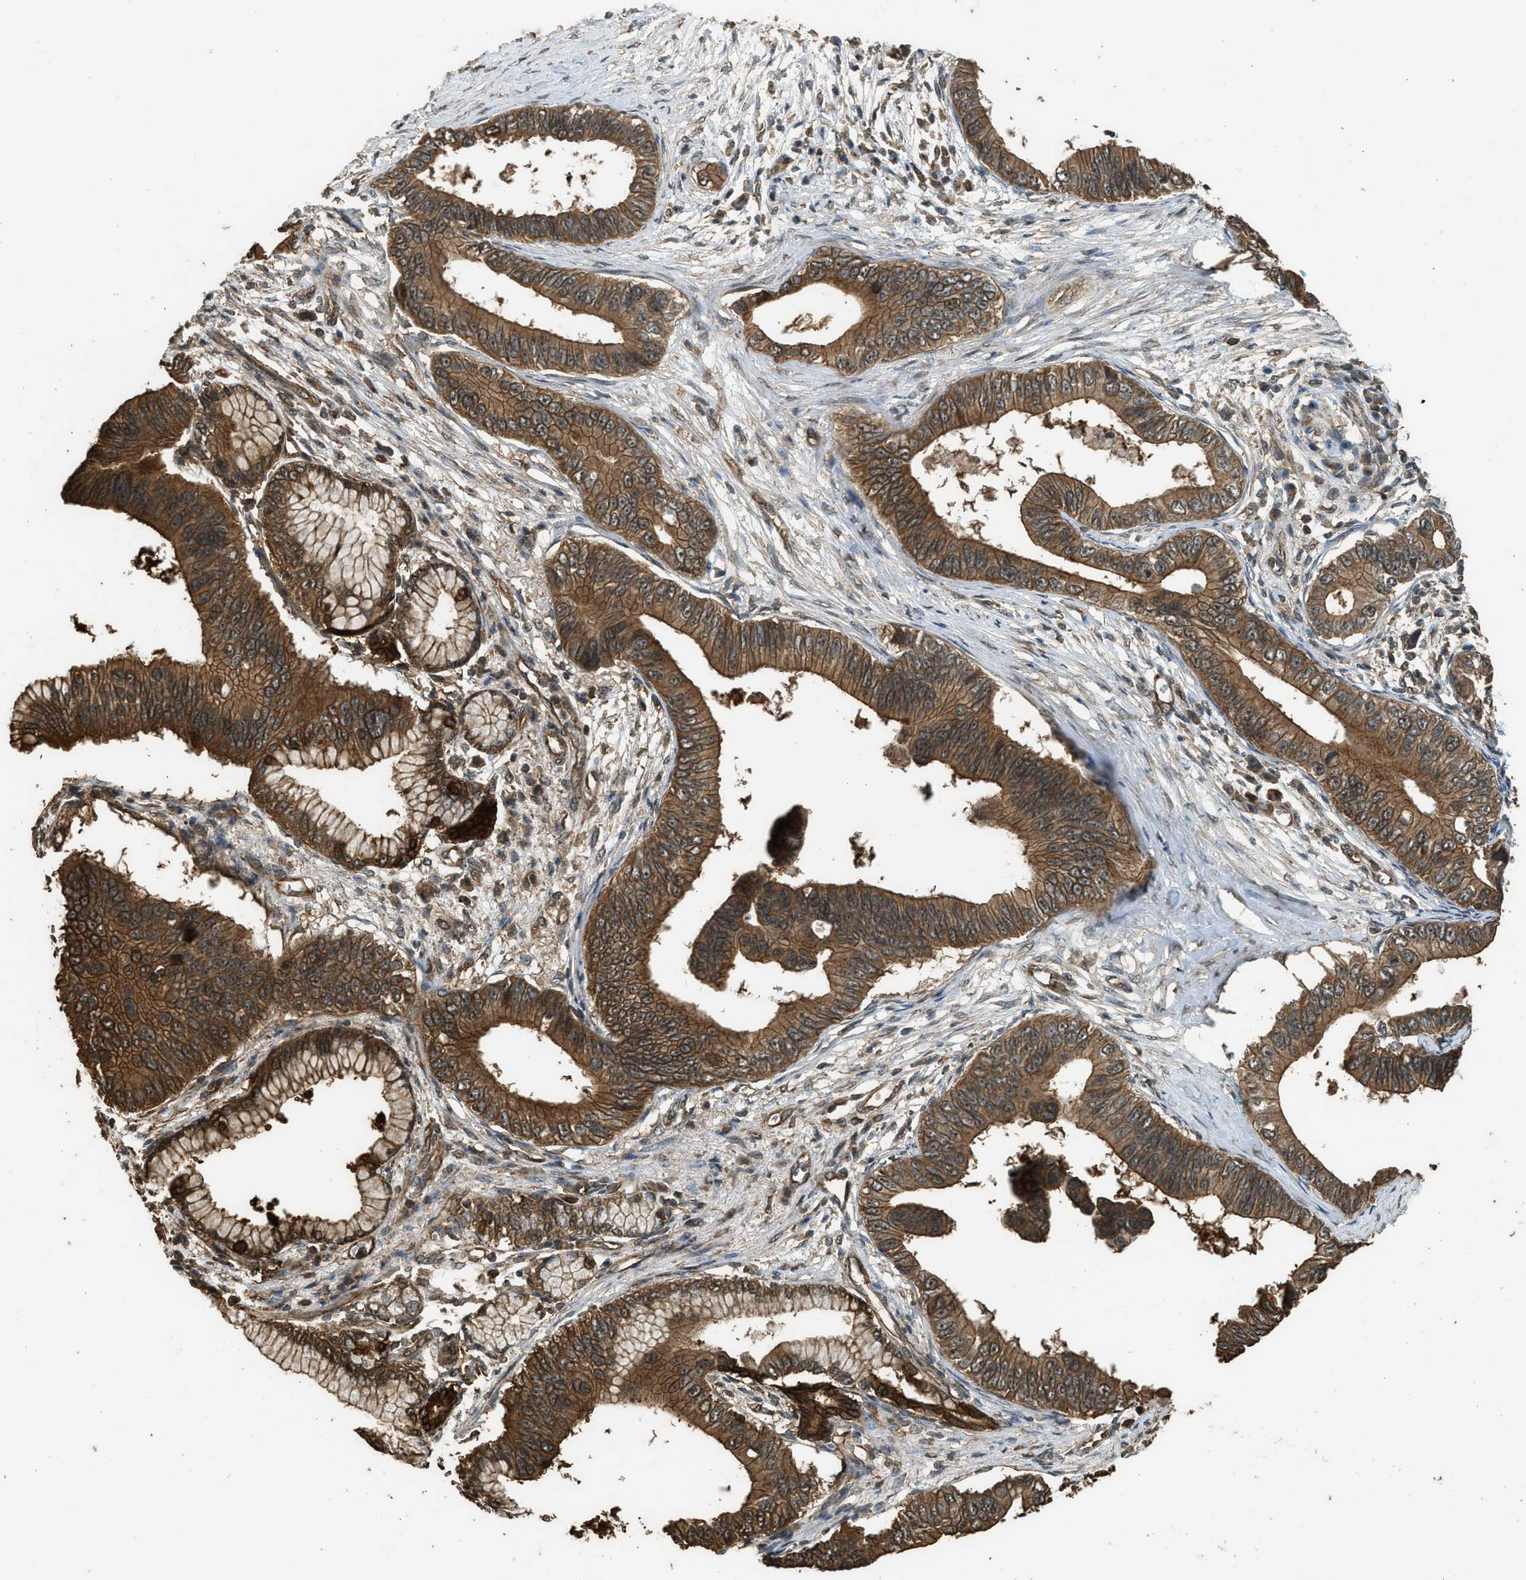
{"staining": {"intensity": "strong", "quantity": ">75%", "location": "cytoplasmic/membranous"}, "tissue": "pancreatic cancer", "cell_type": "Tumor cells", "image_type": "cancer", "snomed": [{"axis": "morphology", "description": "Adenocarcinoma, NOS"}, {"axis": "topography", "description": "Pancreas"}], "caption": "A high amount of strong cytoplasmic/membranous expression is seen in about >75% of tumor cells in pancreatic cancer tissue.", "gene": "MYBL2", "patient": {"sex": "male", "age": 77}}